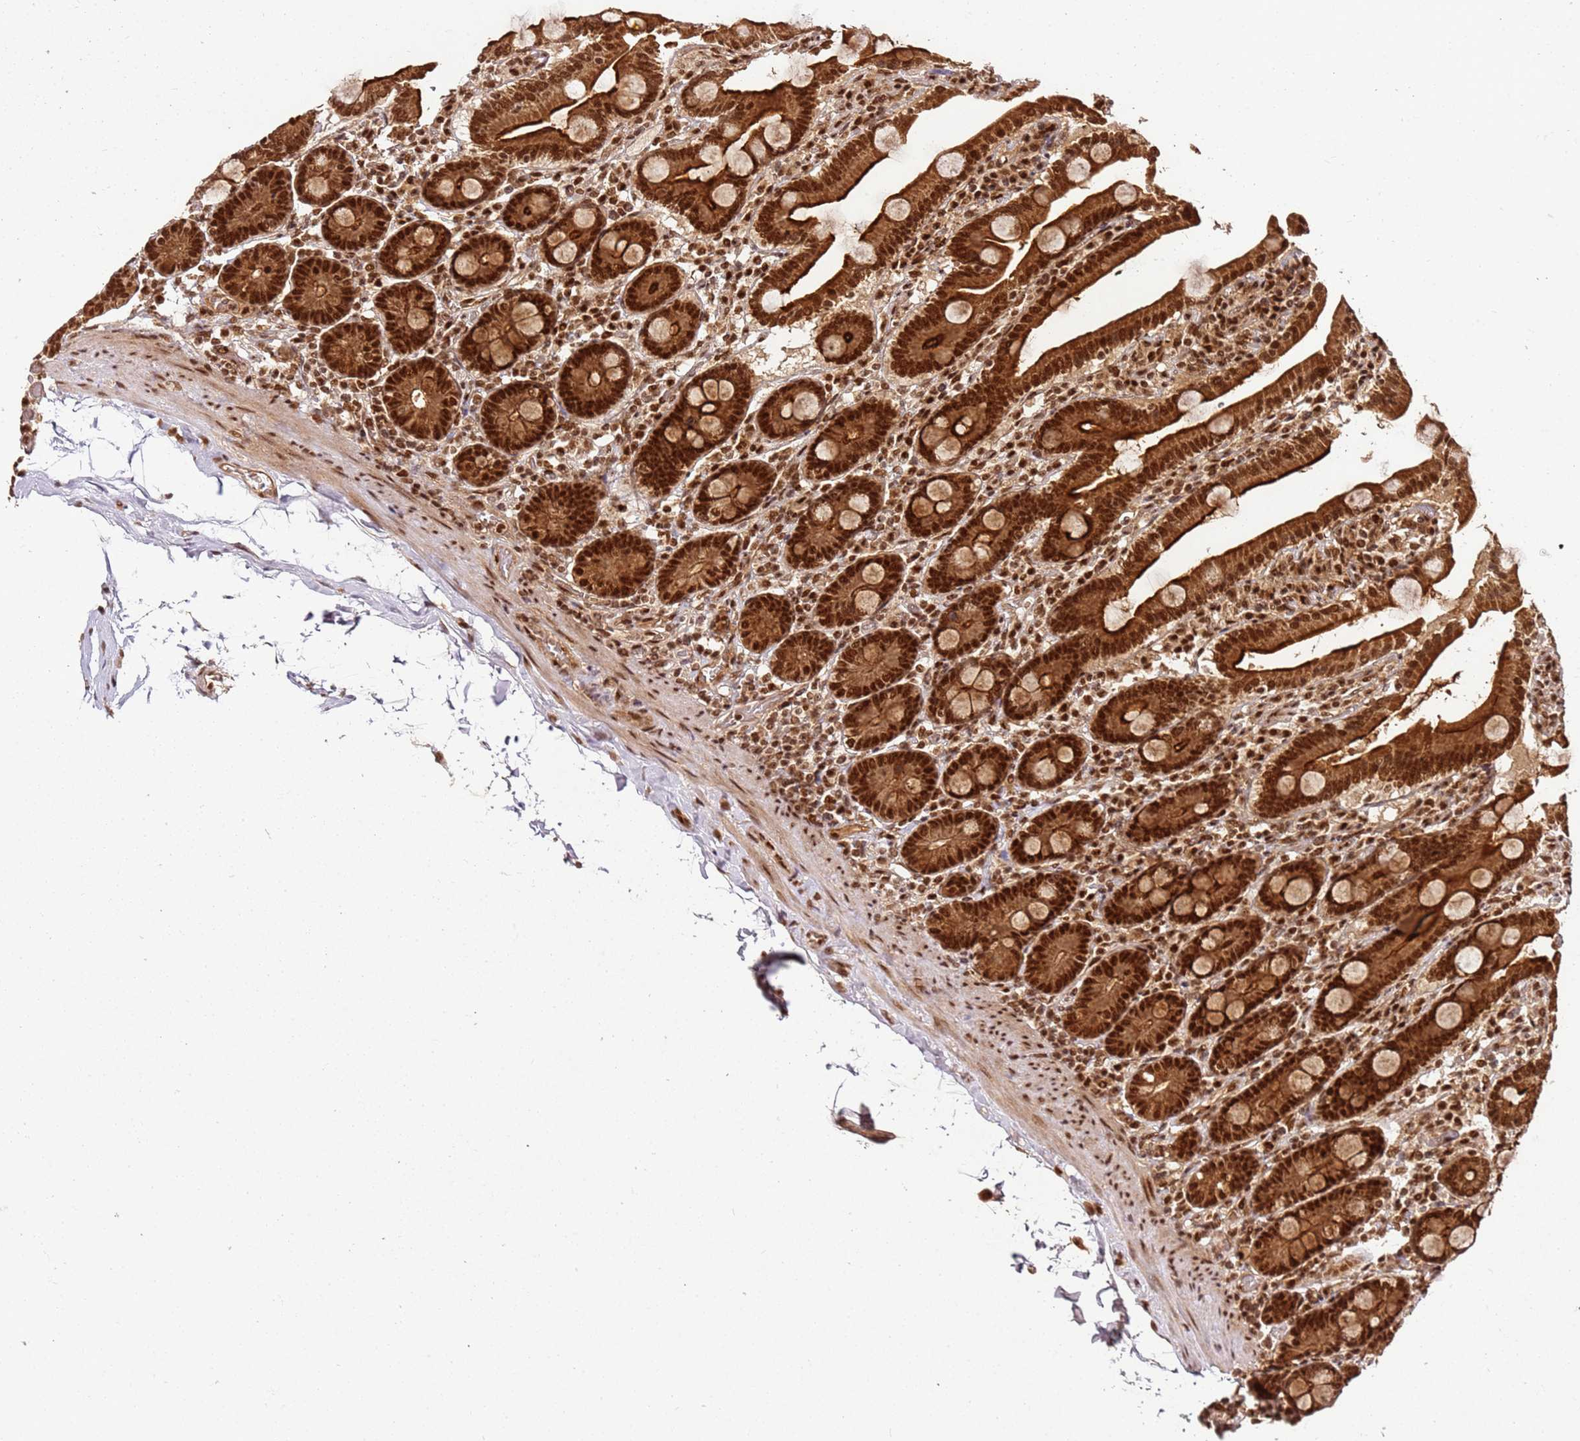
{"staining": {"intensity": "strong", "quantity": ">75%", "location": "cytoplasmic/membranous,nuclear"}, "tissue": "duodenum", "cell_type": "Glandular cells", "image_type": "normal", "snomed": [{"axis": "morphology", "description": "Normal tissue, NOS"}, {"axis": "topography", "description": "Duodenum"}], "caption": "An IHC micrograph of unremarkable tissue is shown. Protein staining in brown labels strong cytoplasmic/membranous,nuclear positivity in duodenum within glandular cells. (Brightfield microscopy of DAB IHC at high magnification).", "gene": "XRN2", "patient": {"sex": "male", "age": 55}}